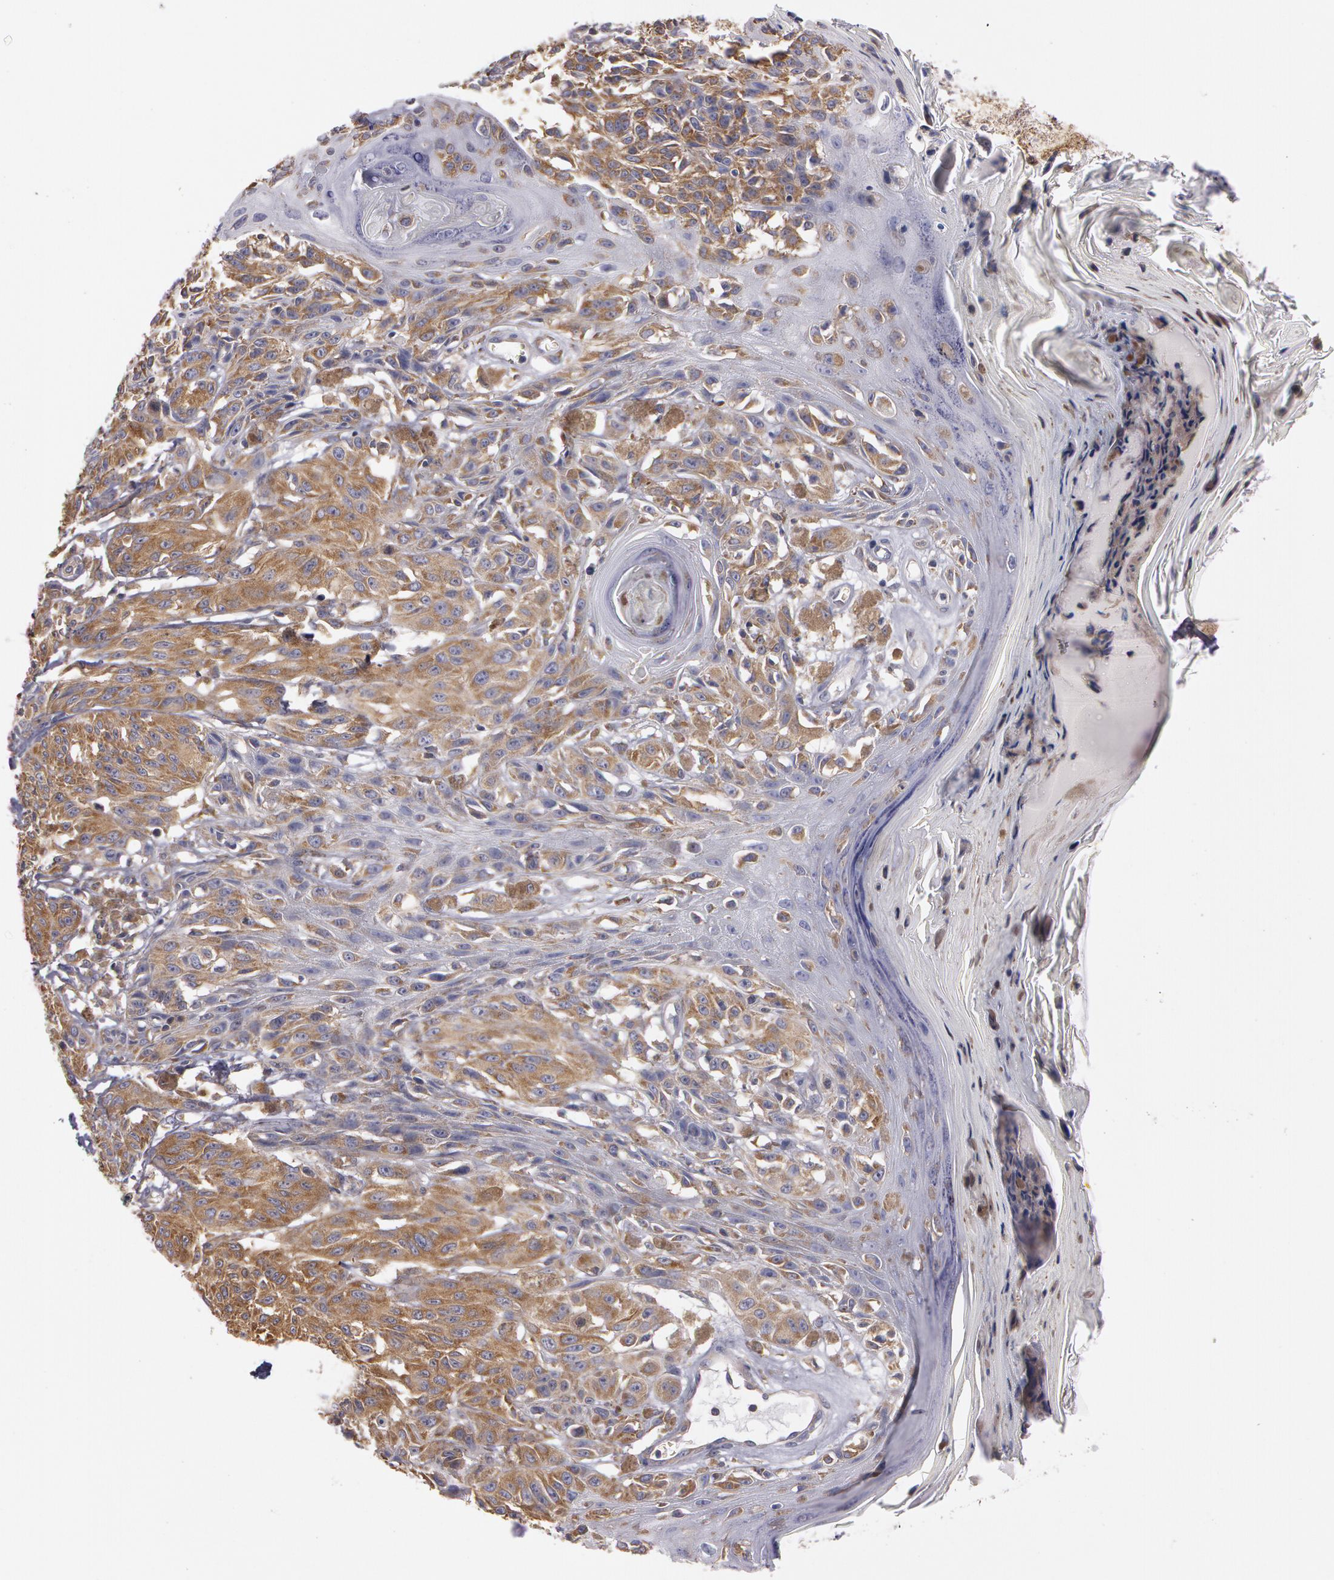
{"staining": {"intensity": "moderate", "quantity": ">75%", "location": "cytoplasmic/membranous"}, "tissue": "melanoma", "cell_type": "Tumor cells", "image_type": "cancer", "snomed": [{"axis": "morphology", "description": "Malignant melanoma, NOS"}, {"axis": "topography", "description": "Skin"}], "caption": "A micrograph of melanoma stained for a protein demonstrates moderate cytoplasmic/membranous brown staining in tumor cells.", "gene": "NEK9", "patient": {"sex": "female", "age": 77}}